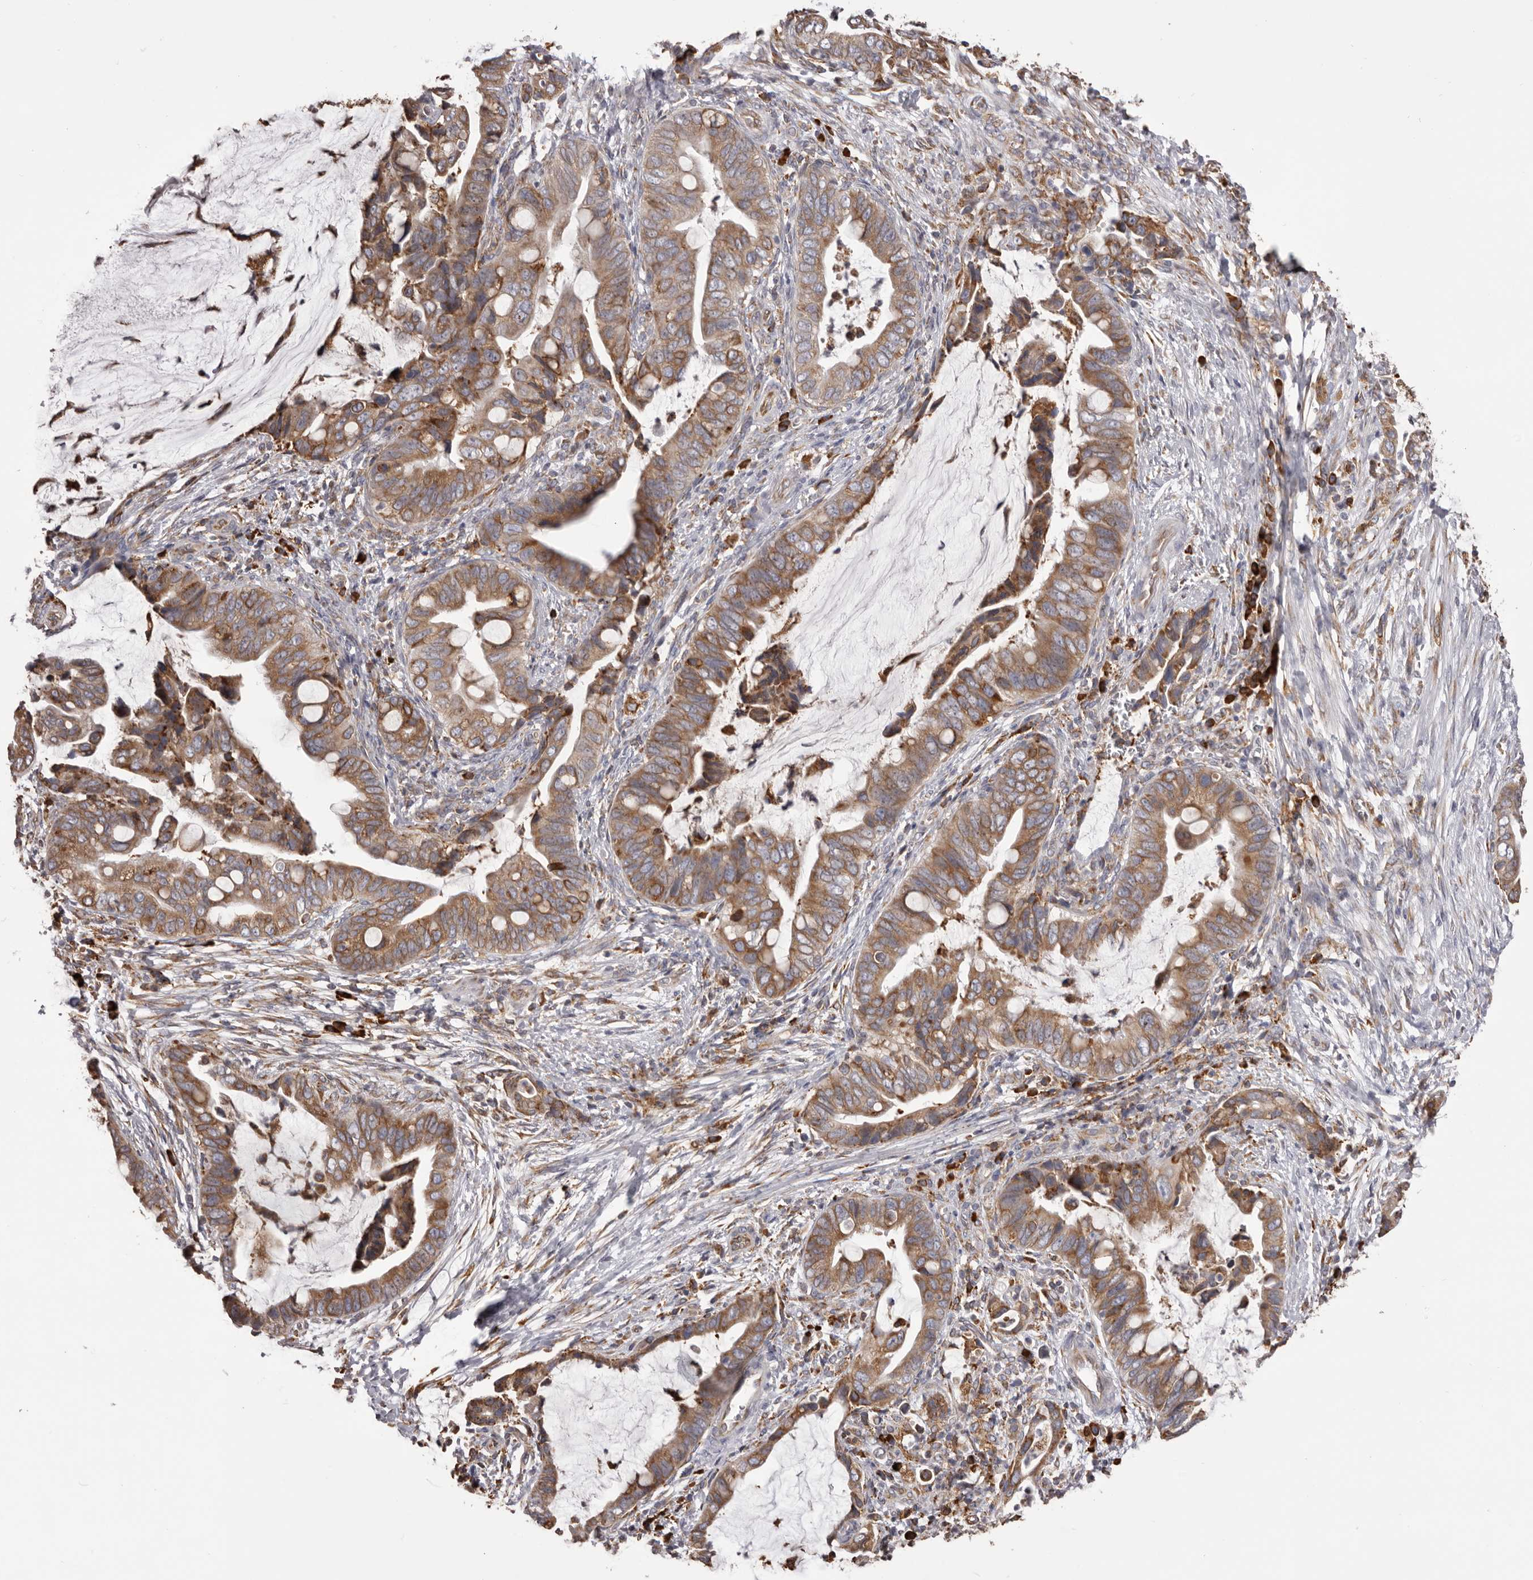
{"staining": {"intensity": "moderate", "quantity": ">75%", "location": "cytoplasmic/membranous"}, "tissue": "pancreatic cancer", "cell_type": "Tumor cells", "image_type": "cancer", "snomed": [{"axis": "morphology", "description": "Adenocarcinoma, NOS"}, {"axis": "topography", "description": "Pancreas"}], "caption": "The photomicrograph displays a brown stain indicating the presence of a protein in the cytoplasmic/membranous of tumor cells in adenocarcinoma (pancreatic).", "gene": "QRSL1", "patient": {"sex": "male", "age": 75}}